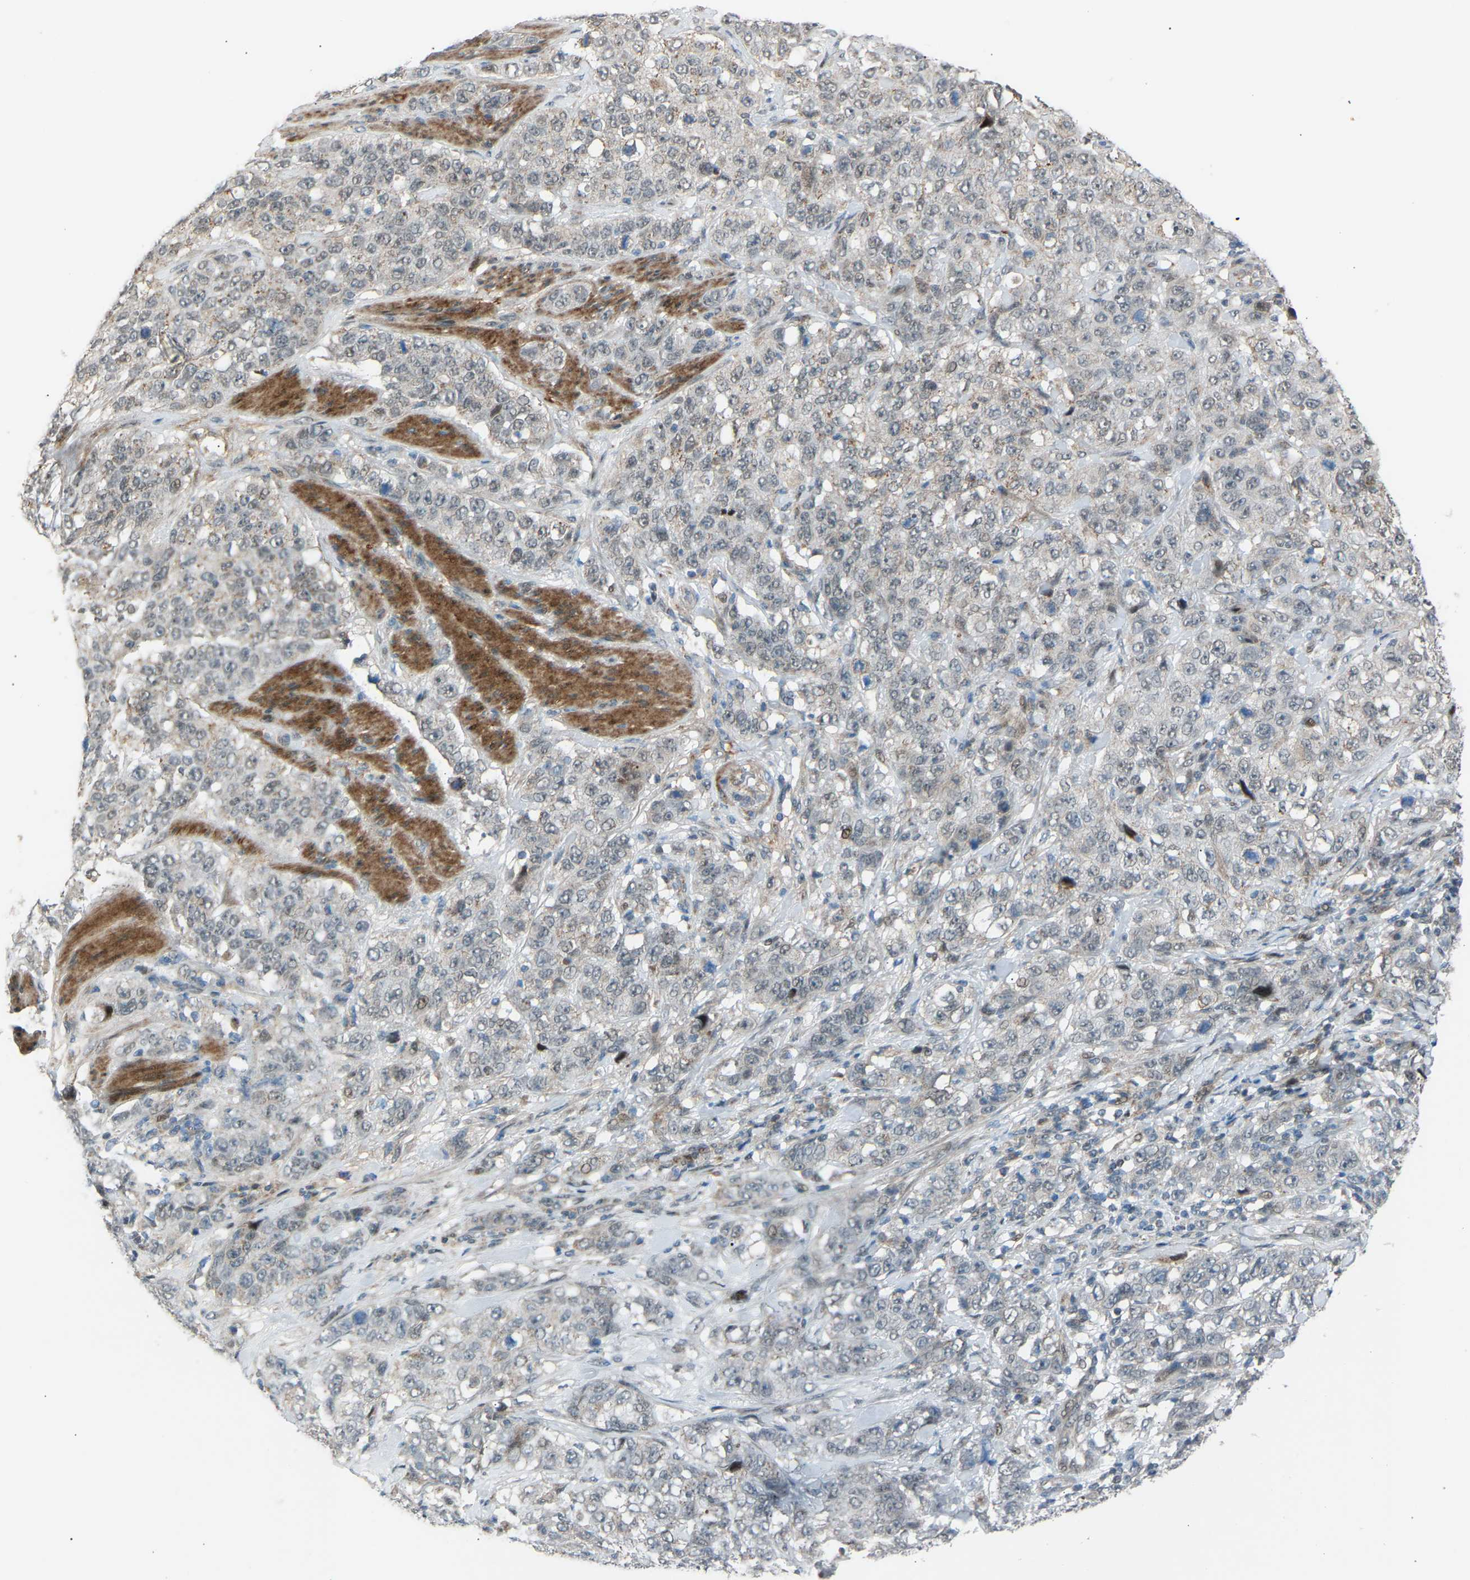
{"staining": {"intensity": "negative", "quantity": "none", "location": "none"}, "tissue": "stomach cancer", "cell_type": "Tumor cells", "image_type": "cancer", "snomed": [{"axis": "morphology", "description": "Adenocarcinoma, NOS"}, {"axis": "topography", "description": "Stomach"}], "caption": "Tumor cells are negative for protein expression in human stomach cancer (adenocarcinoma).", "gene": "VPS41", "patient": {"sex": "male", "age": 48}}